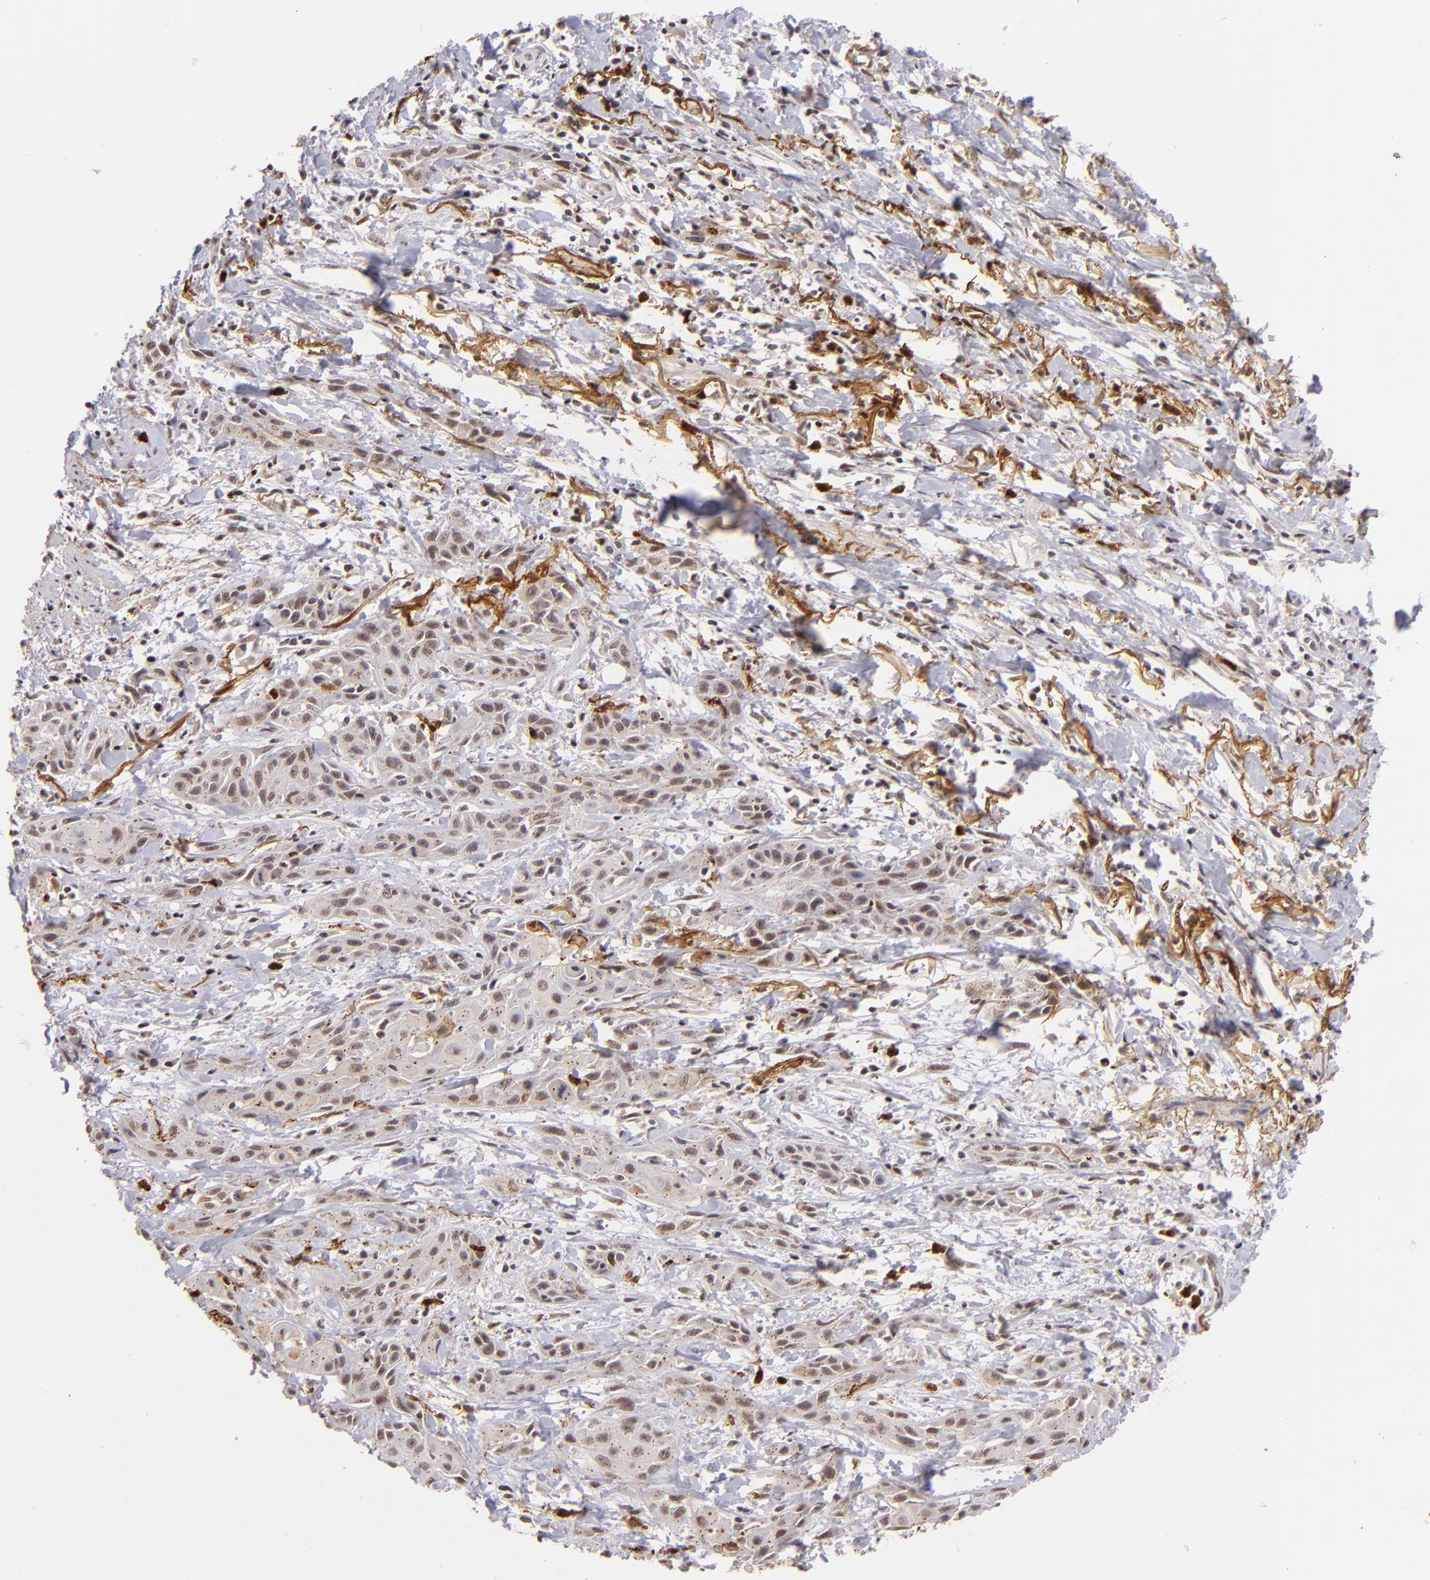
{"staining": {"intensity": "moderate", "quantity": "25%-75%", "location": "cytoplasmic/membranous,nuclear"}, "tissue": "skin cancer", "cell_type": "Tumor cells", "image_type": "cancer", "snomed": [{"axis": "morphology", "description": "Squamous cell carcinoma, NOS"}, {"axis": "topography", "description": "Skin"}, {"axis": "topography", "description": "Anal"}], "caption": "Human squamous cell carcinoma (skin) stained for a protein (brown) reveals moderate cytoplasmic/membranous and nuclear positive staining in approximately 25%-75% of tumor cells.", "gene": "RXRG", "patient": {"sex": "male", "age": 64}}